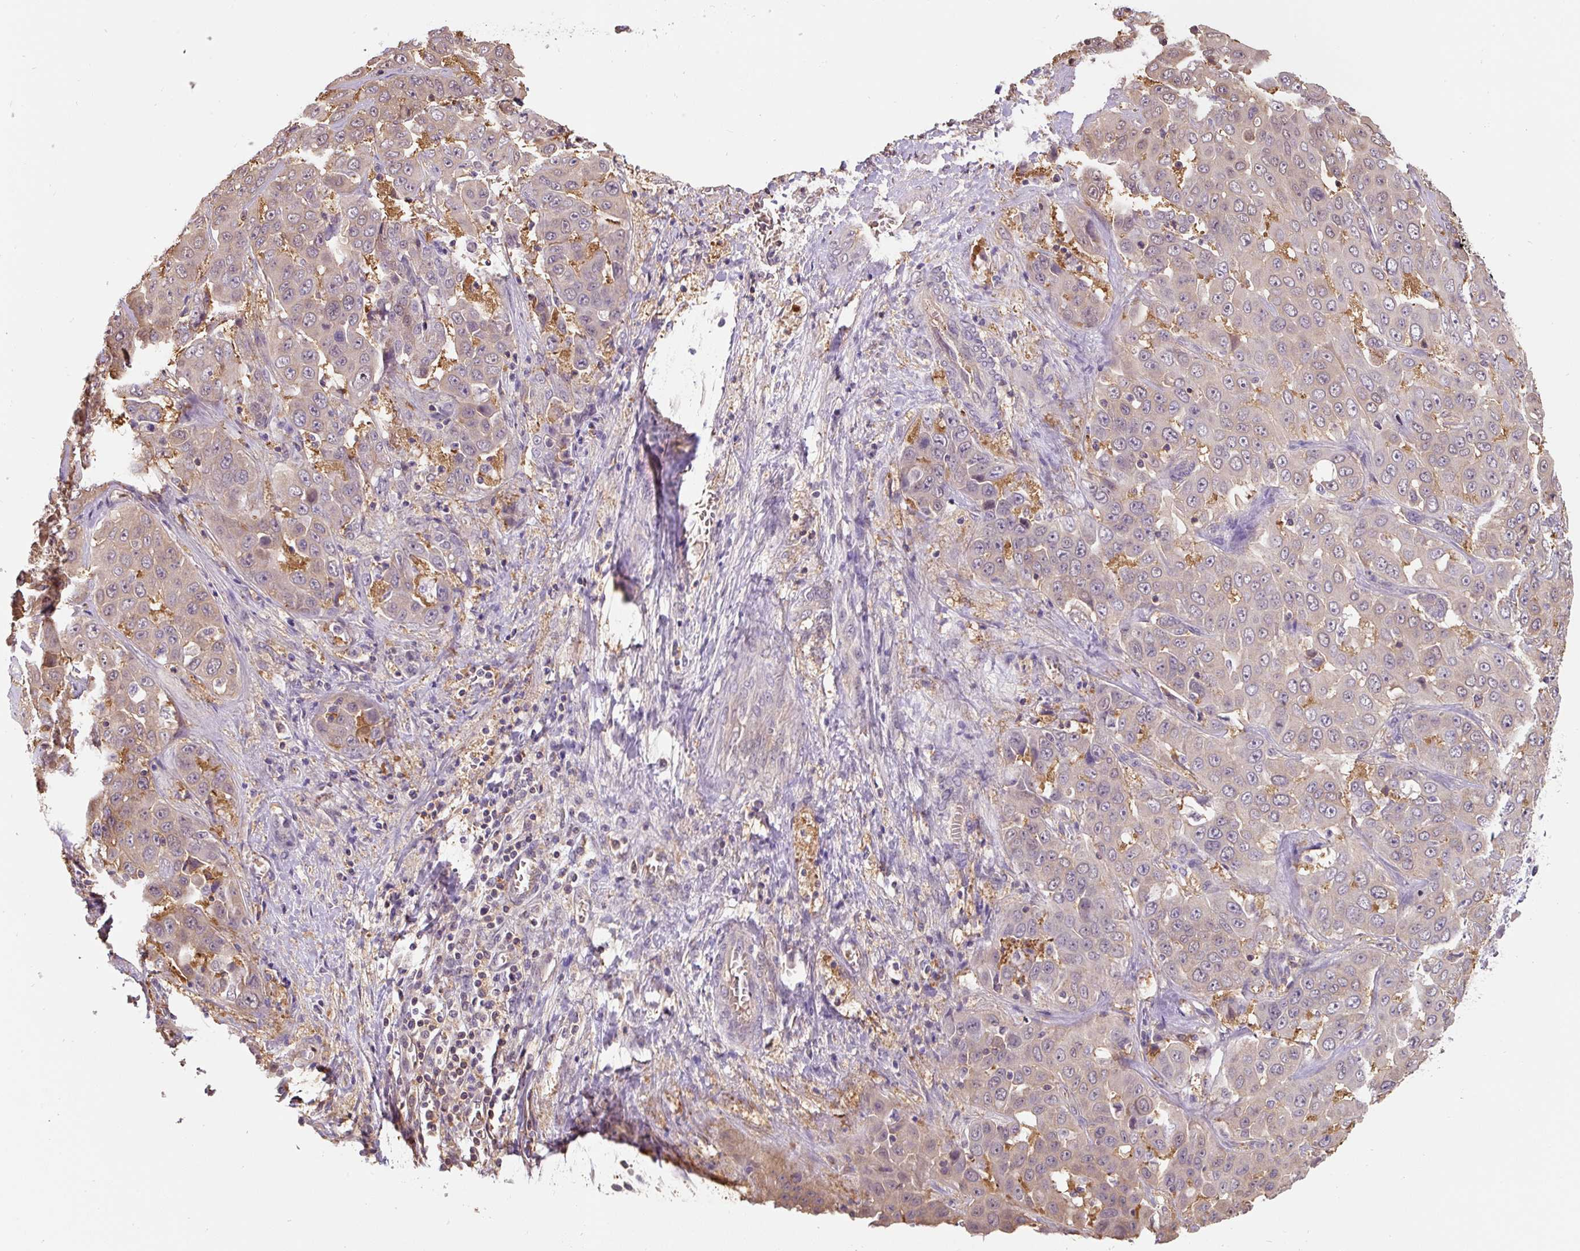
{"staining": {"intensity": "weak", "quantity": "<25%", "location": "cytoplasmic/membranous"}, "tissue": "liver cancer", "cell_type": "Tumor cells", "image_type": "cancer", "snomed": [{"axis": "morphology", "description": "Cholangiocarcinoma"}, {"axis": "topography", "description": "Liver"}], "caption": "Immunohistochemistry (IHC) micrograph of neoplastic tissue: cholangiocarcinoma (liver) stained with DAB (3,3'-diaminobenzidine) shows no significant protein positivity in tumor cells.", "gene": "ST13", "patient": {"sex": "female", "age": 52}}